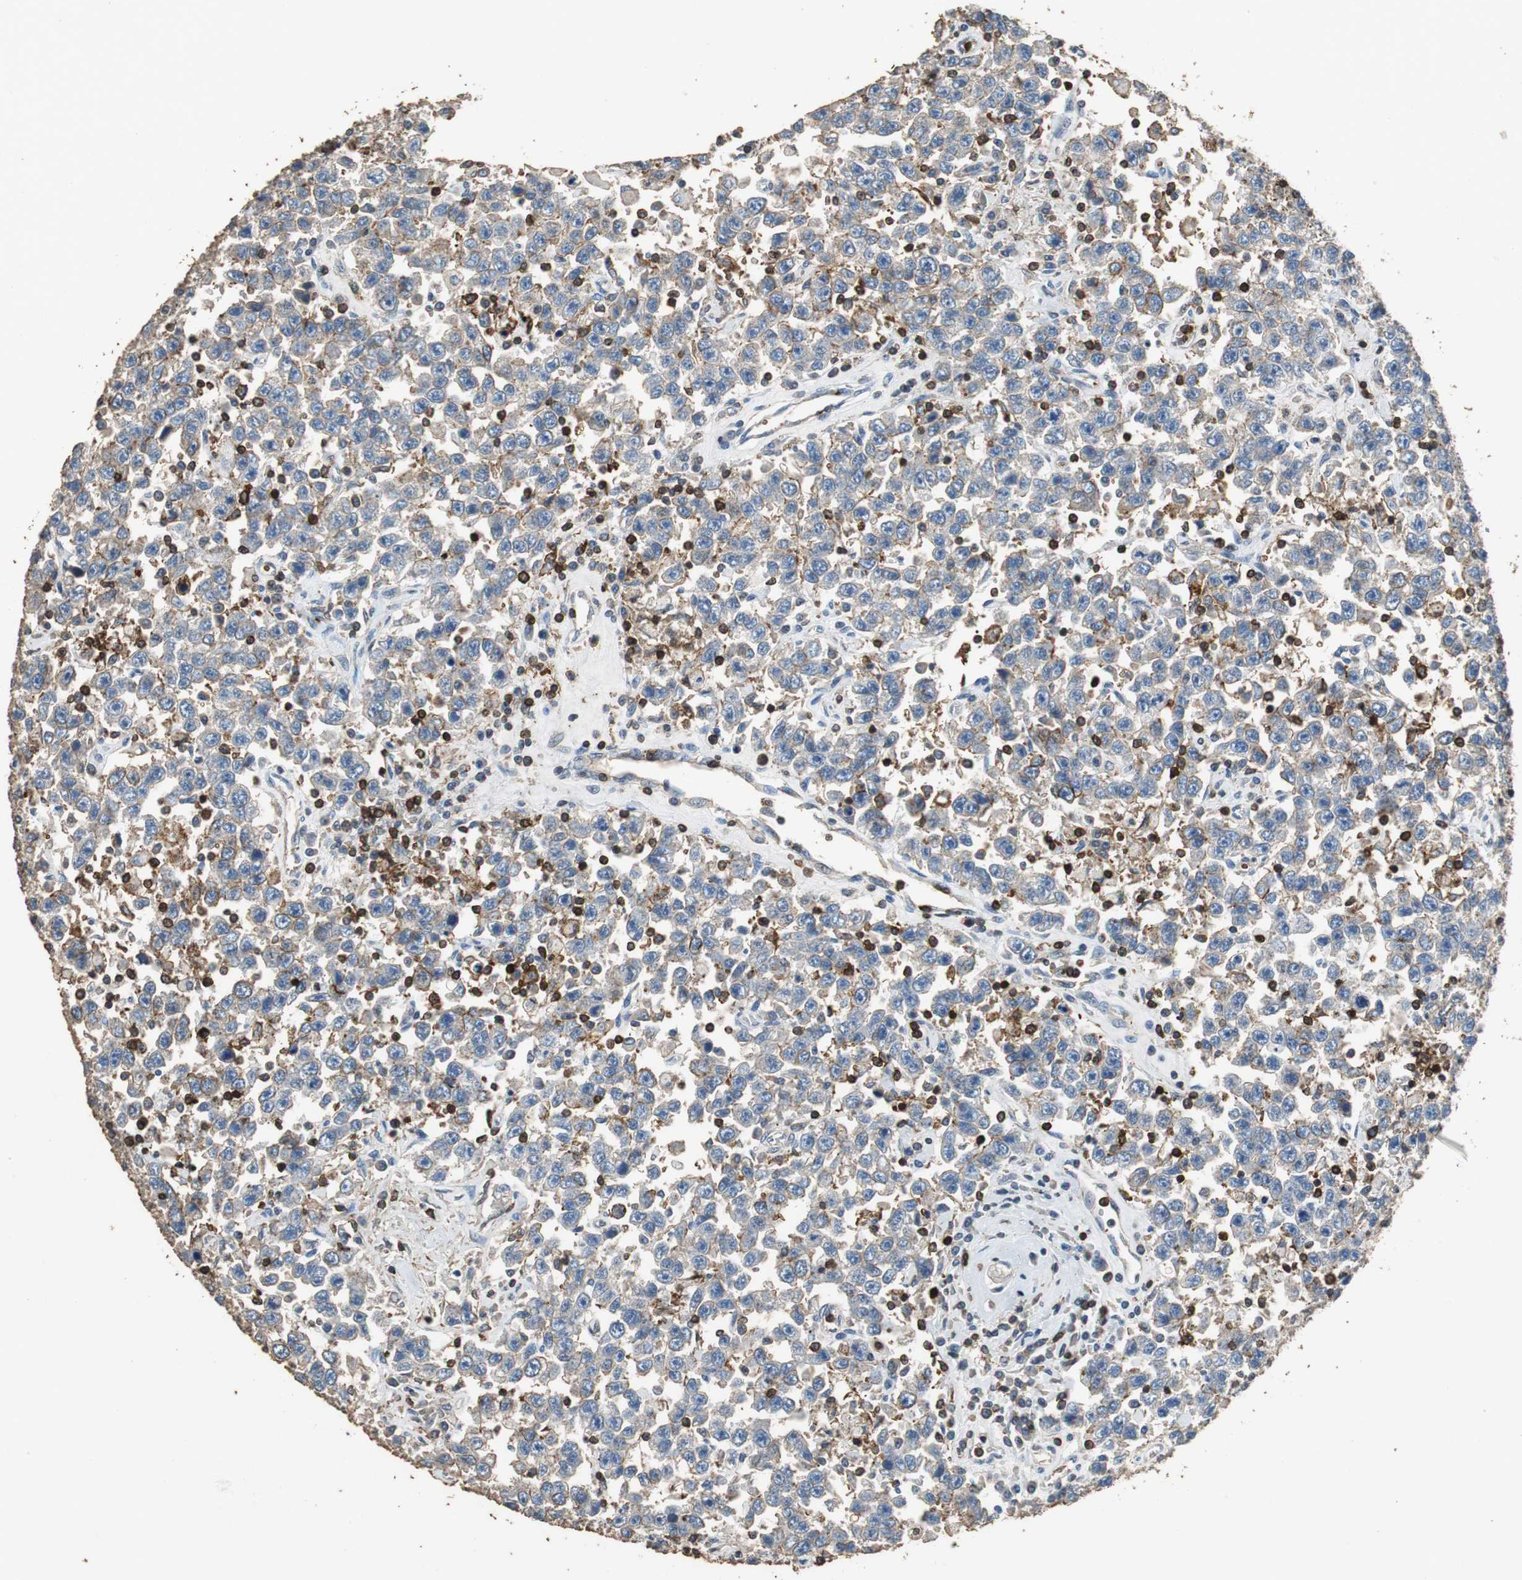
{"staining": {"intensity": "weak", "quantity": ">75%", "location": "cytoplasmic/membranous"}, "tissue": "testis cancer", "cell_type": "Tumor cells", "image_type": "cancer", "snomed": [{"axis": "morphology", "description": "Seminoma, NOS"}, {"axis": "topography", "description": "Testis"}], "caption": "IHC of human testis cancer (seminoma) demonstrates low levels of weak cytoplasmic/membranous positivity in approximately >75% of tumor cells.", "gene": "PRKRA", "patient": {"sex": "male", "age": 41}}